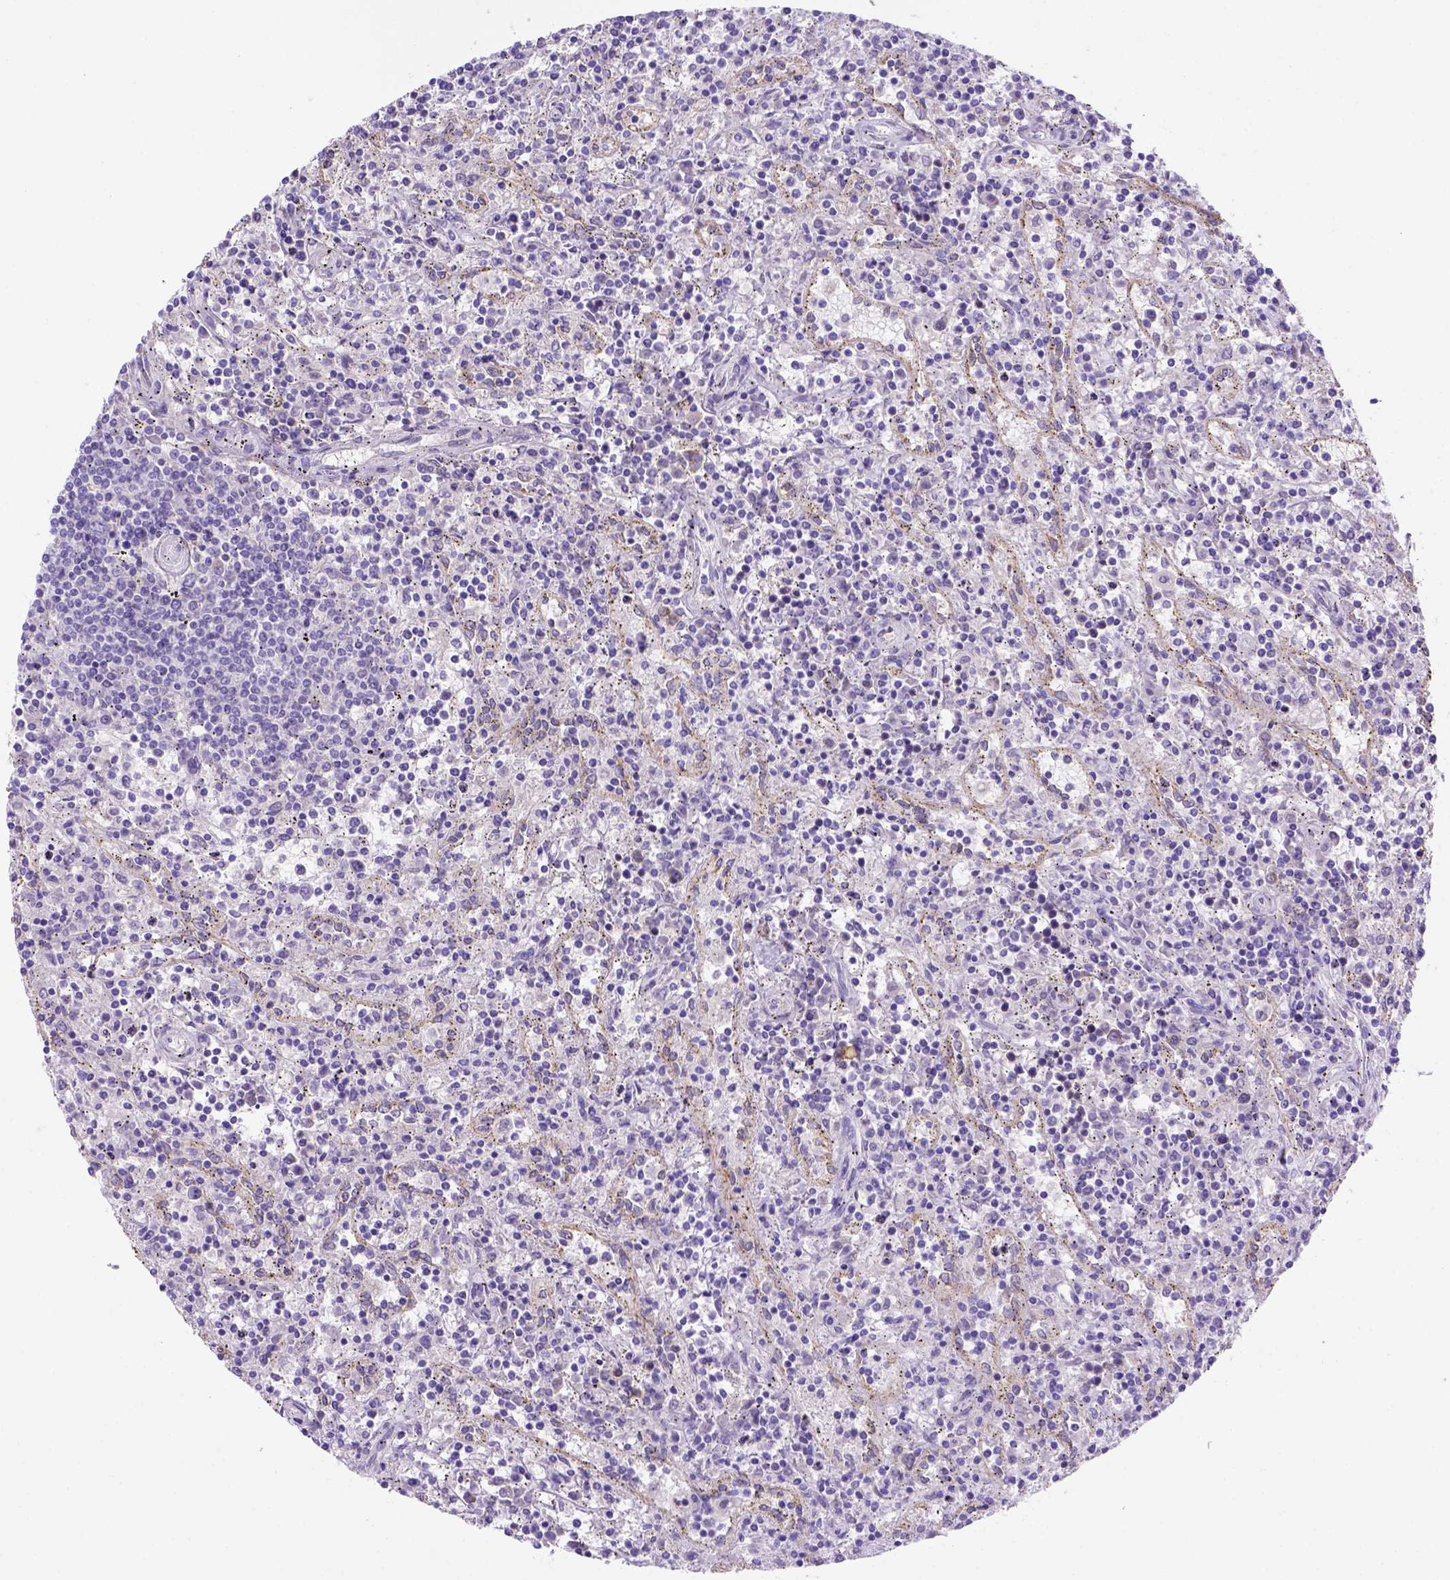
{"staining": {"intensity": "negative", "quantity": "none", "location": "none"}, "tissue": "lymphoma", "cell_type": "Tumor cells", "image_type": "cancer", "snomed": [{"axis": "morphology", "description": "Malignant lymphoma, non-Hodgkin's type, Low grade"}, {"axis": "topography", "description": "Spleen"}], "caption": "High magnification brightfield microscopy of lymphoma stained with DAB (3,3'-diaminobenzidine) (brown) and counterstained with hematoxylin (blue): tumor cells show no significant staining.", "gene": "SIRPD", "patient": {"sex": "male", "age": 62}}